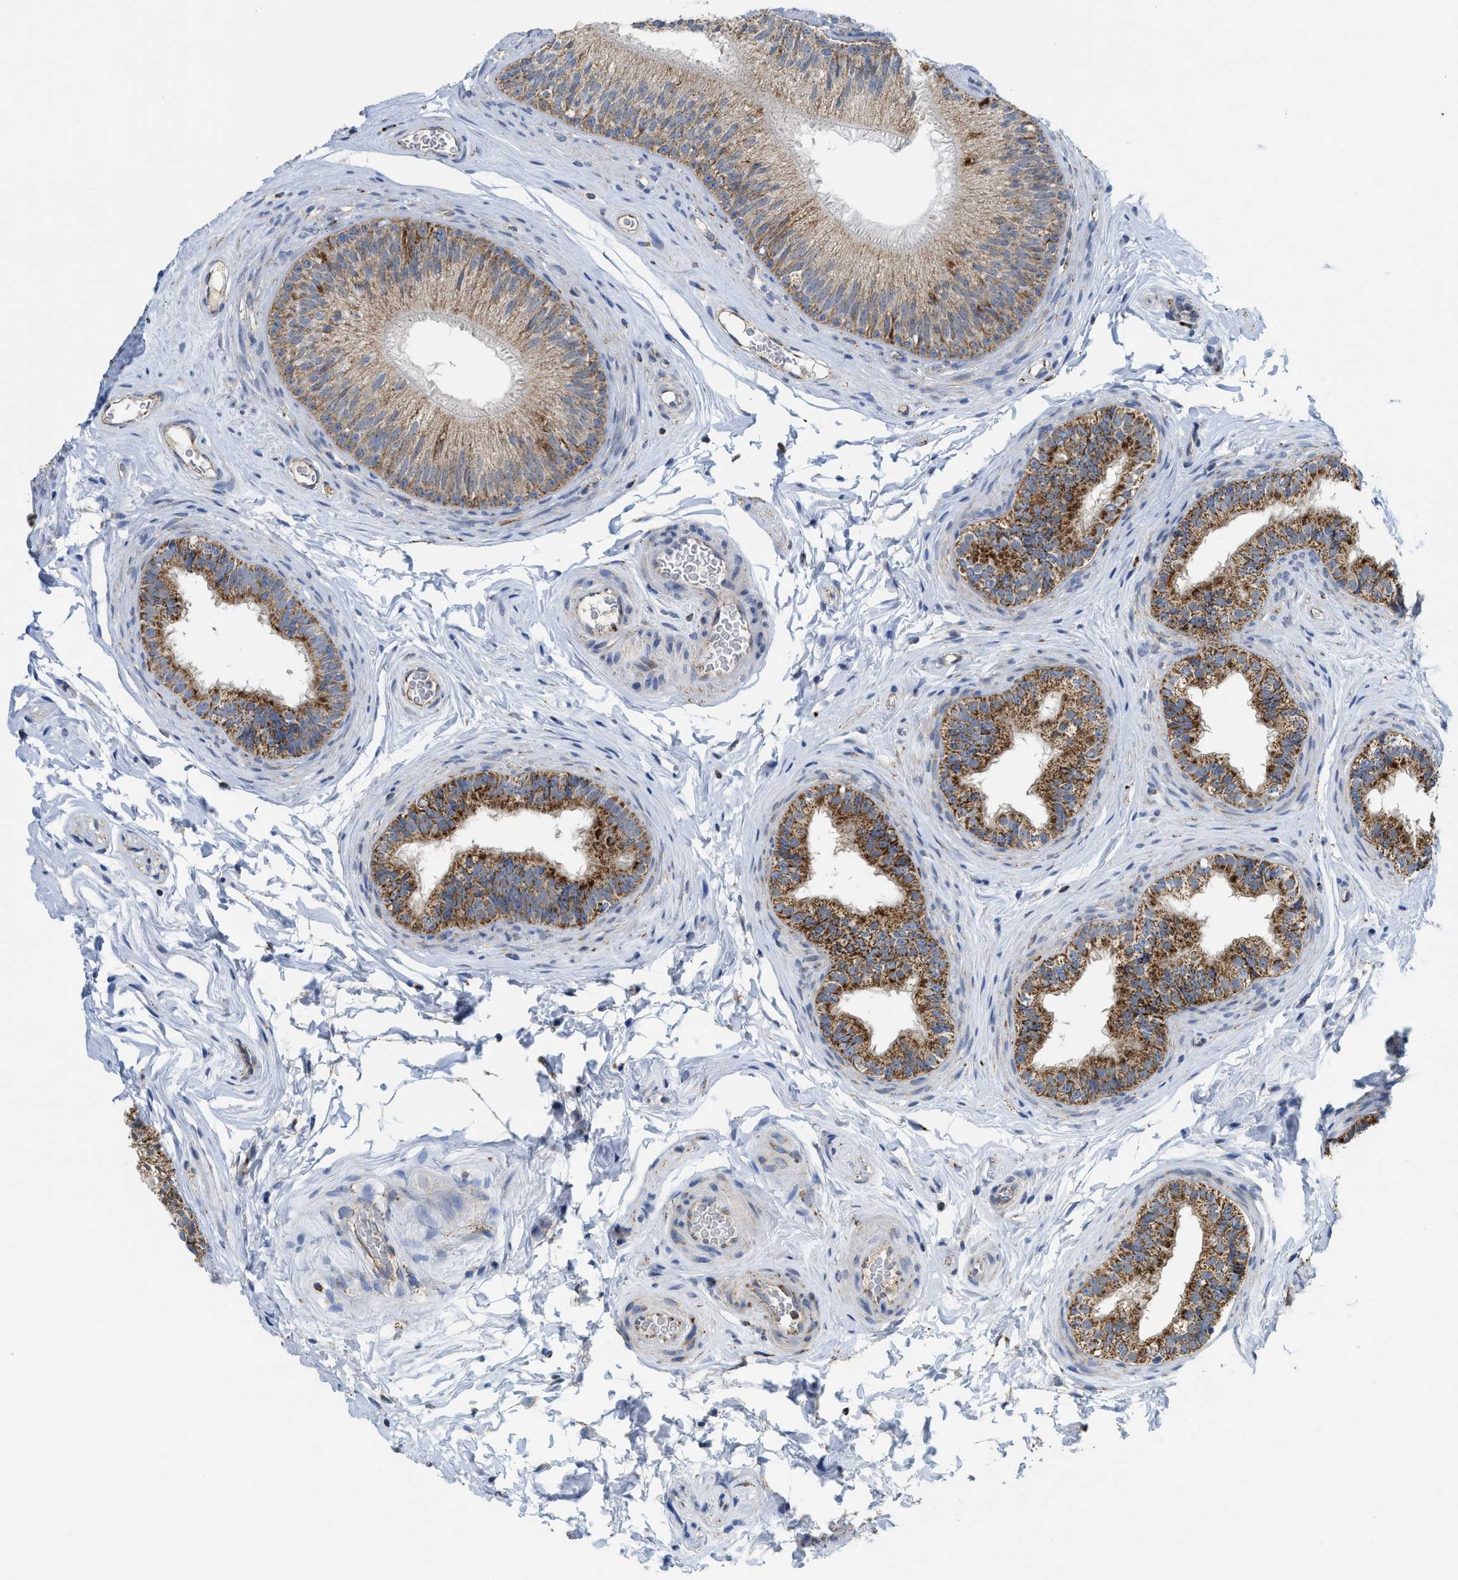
{"staining": {"intensity": "moderate", "quantity": ">75%", "location": "cytoplasmic/membranous"}, "tissue": "epididymis", "cell_type": "Glandular cells", "image_type": "normal", "snomed": [{"axis": "morphology", "description": "Normal tissue, NOS"}, {"axis": "topography", "description": "Testis"}, {"axis": "topography", "description": "Epididymis"}], "caption": "A high-resolution micrograph shows immunohistochemistry (IHC) staining of benign epididymis, which demonstrates moderate cytoplasmic/membranous staining in approximately >75% of glandular cells.", "gene": "GATD3", "patient": {"sex": "male", "age": 36}}